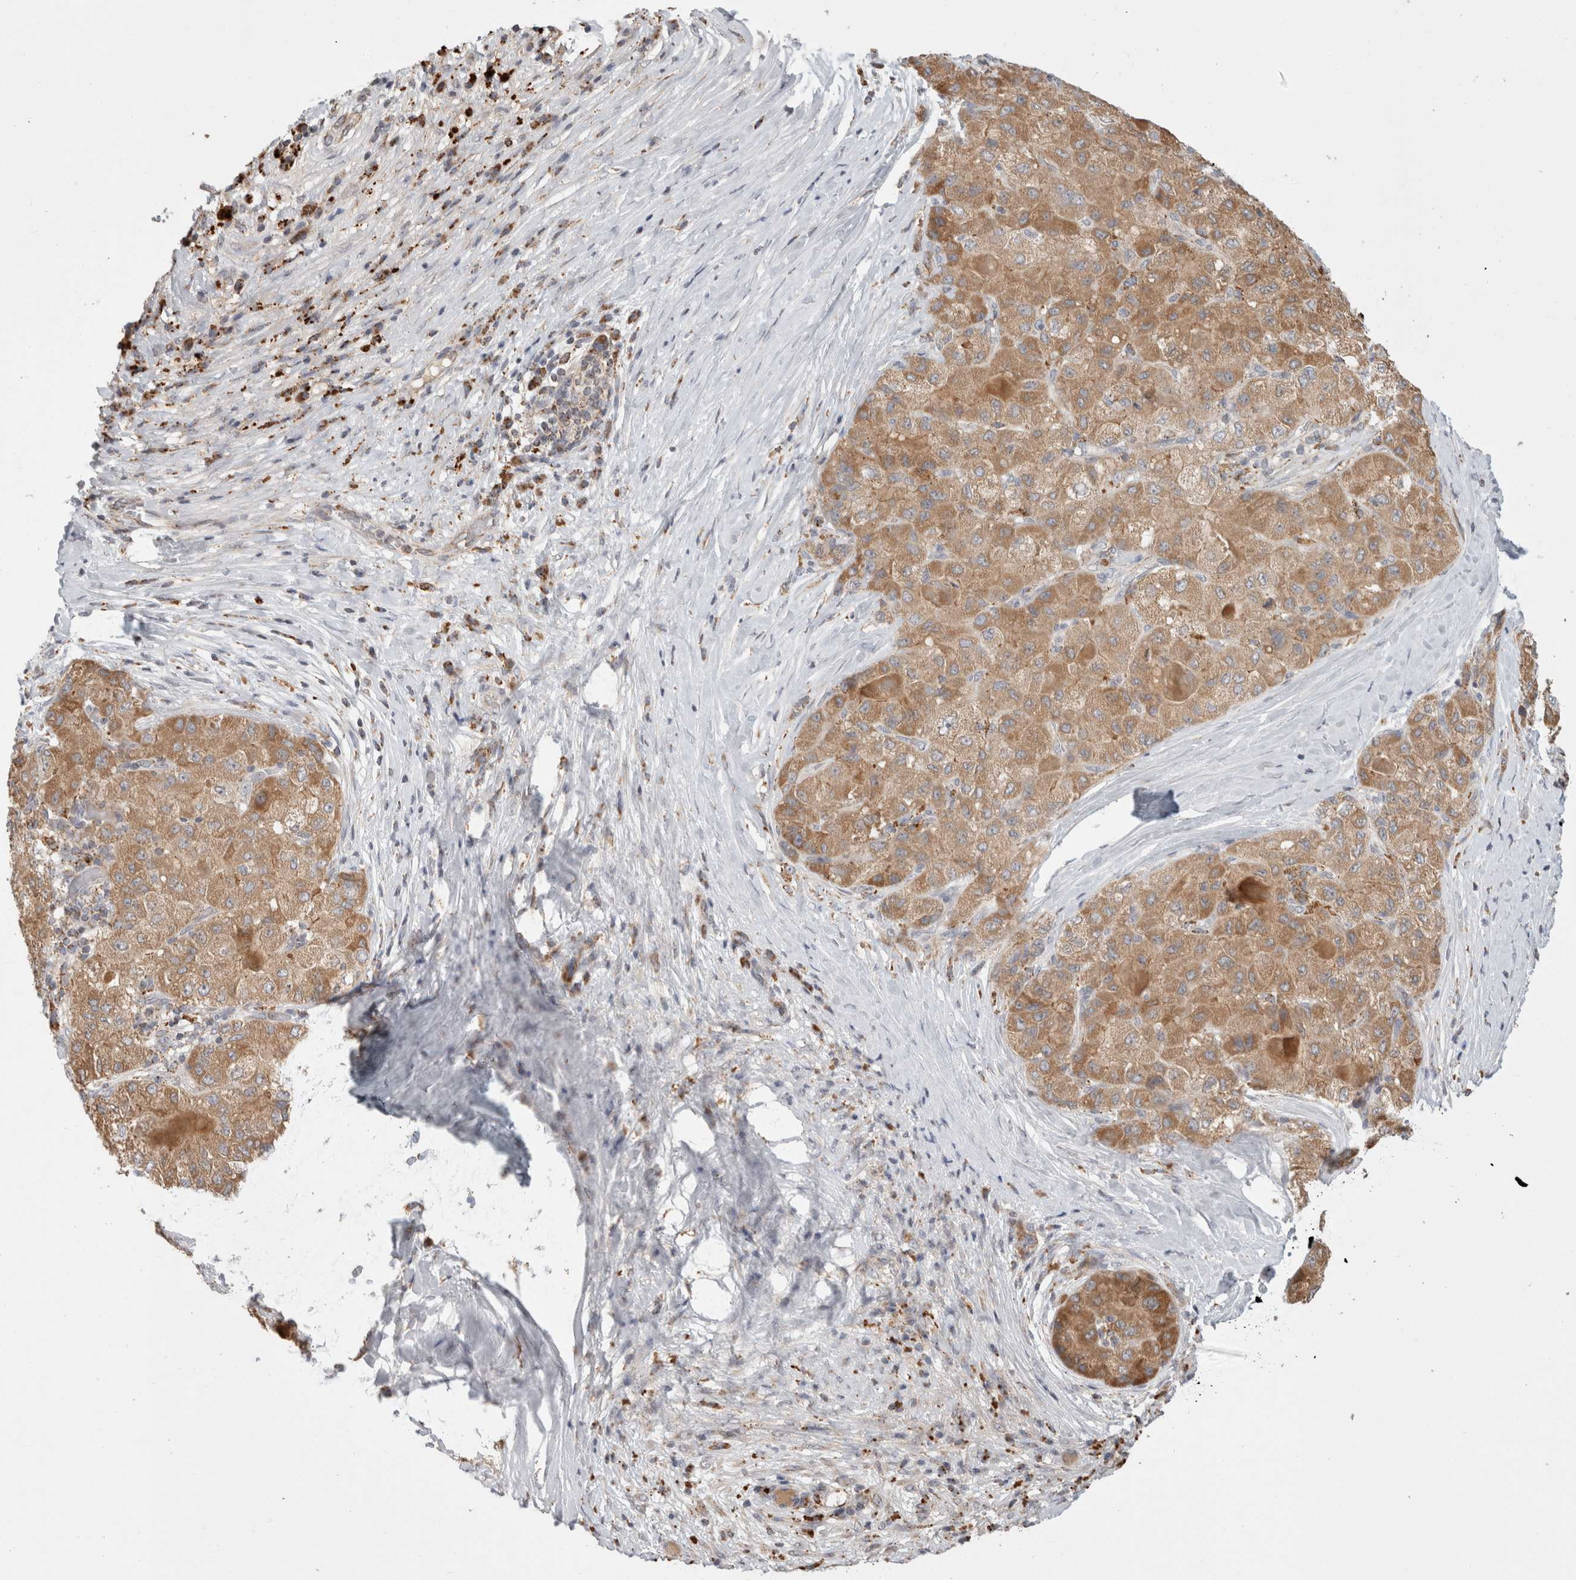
{"staining": {"intensity": "moderate", "quantity": ">75%", "location": "cytoplasmic/membranous"}, "tissue": "liver cancer", "cell_type": "Tumor cells", "image_type": "cancer", "snomed": [{"axis": "morphology", "description": "Carcinoma, Hepatocellular, NOS"}, {"axis": "topography", "description": "Liver"}], "caption": "Liver cancer stained with immunohistochemistry (IHC) shows moderate cytoplasmic/membranous staining in approximately >75% of tumor cells.", "gene": "HROB", "patient": {"sex": "male", "age": 80}}